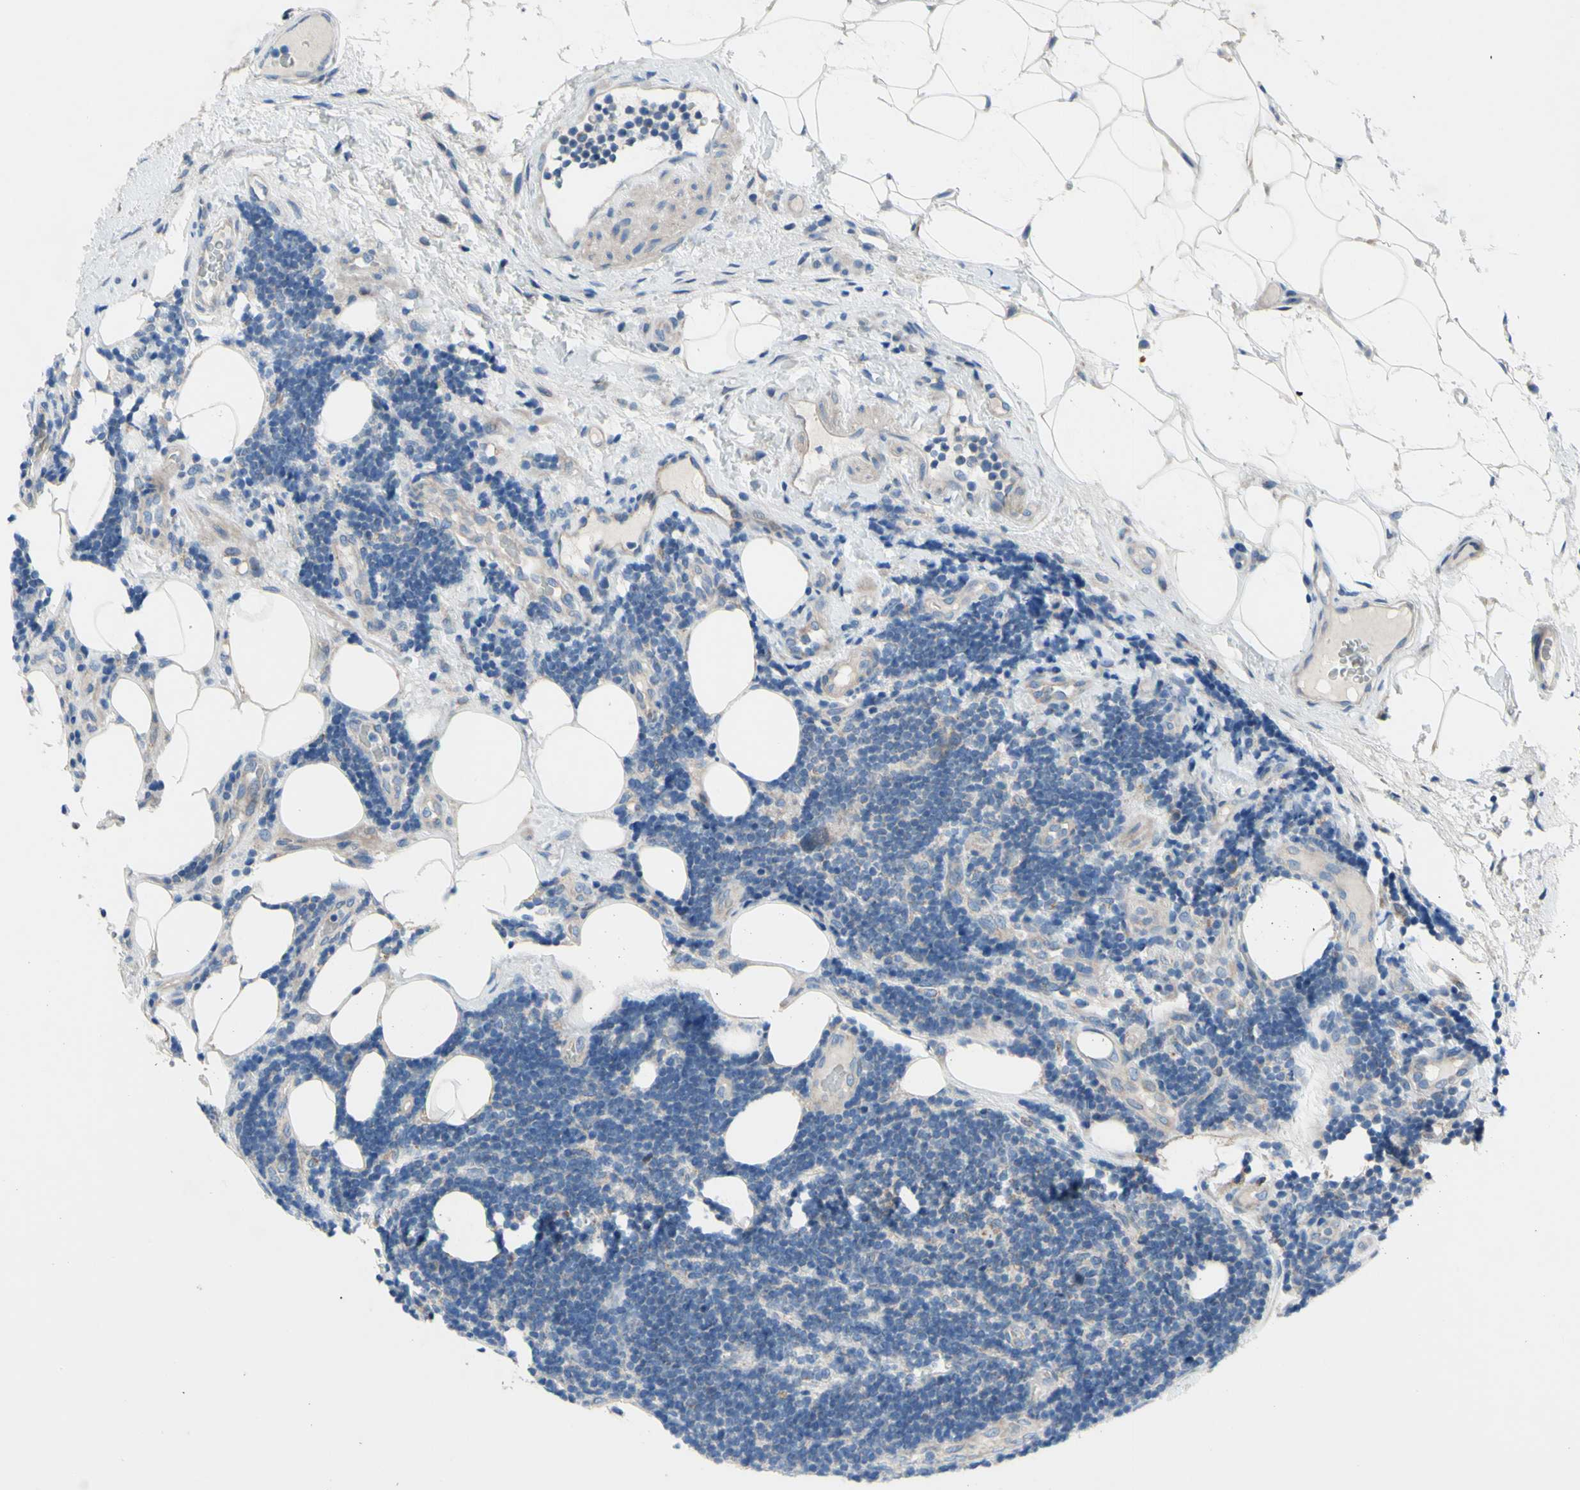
{"staining": {"intensity": "negative", "quantity": "none", "location": "none"}, "tissue": "lymphoma", "cell_type": "Tumor cells", "image_type": "cancer", "snomed": [{"axis": "morphology", "description": "Malignant lymphoma, non-Hodgkin's type, Low grade"}, {"axis": "topography", "description": "Lymph node"}], "caption": "DAB (3,3'-diaminobenzidine) immunohistochemical staining of lymphoma exhibits no significant expression in tumor cells.", "gene": "GRAMD2B", "patient": {"sex": "male", "age": 83}}